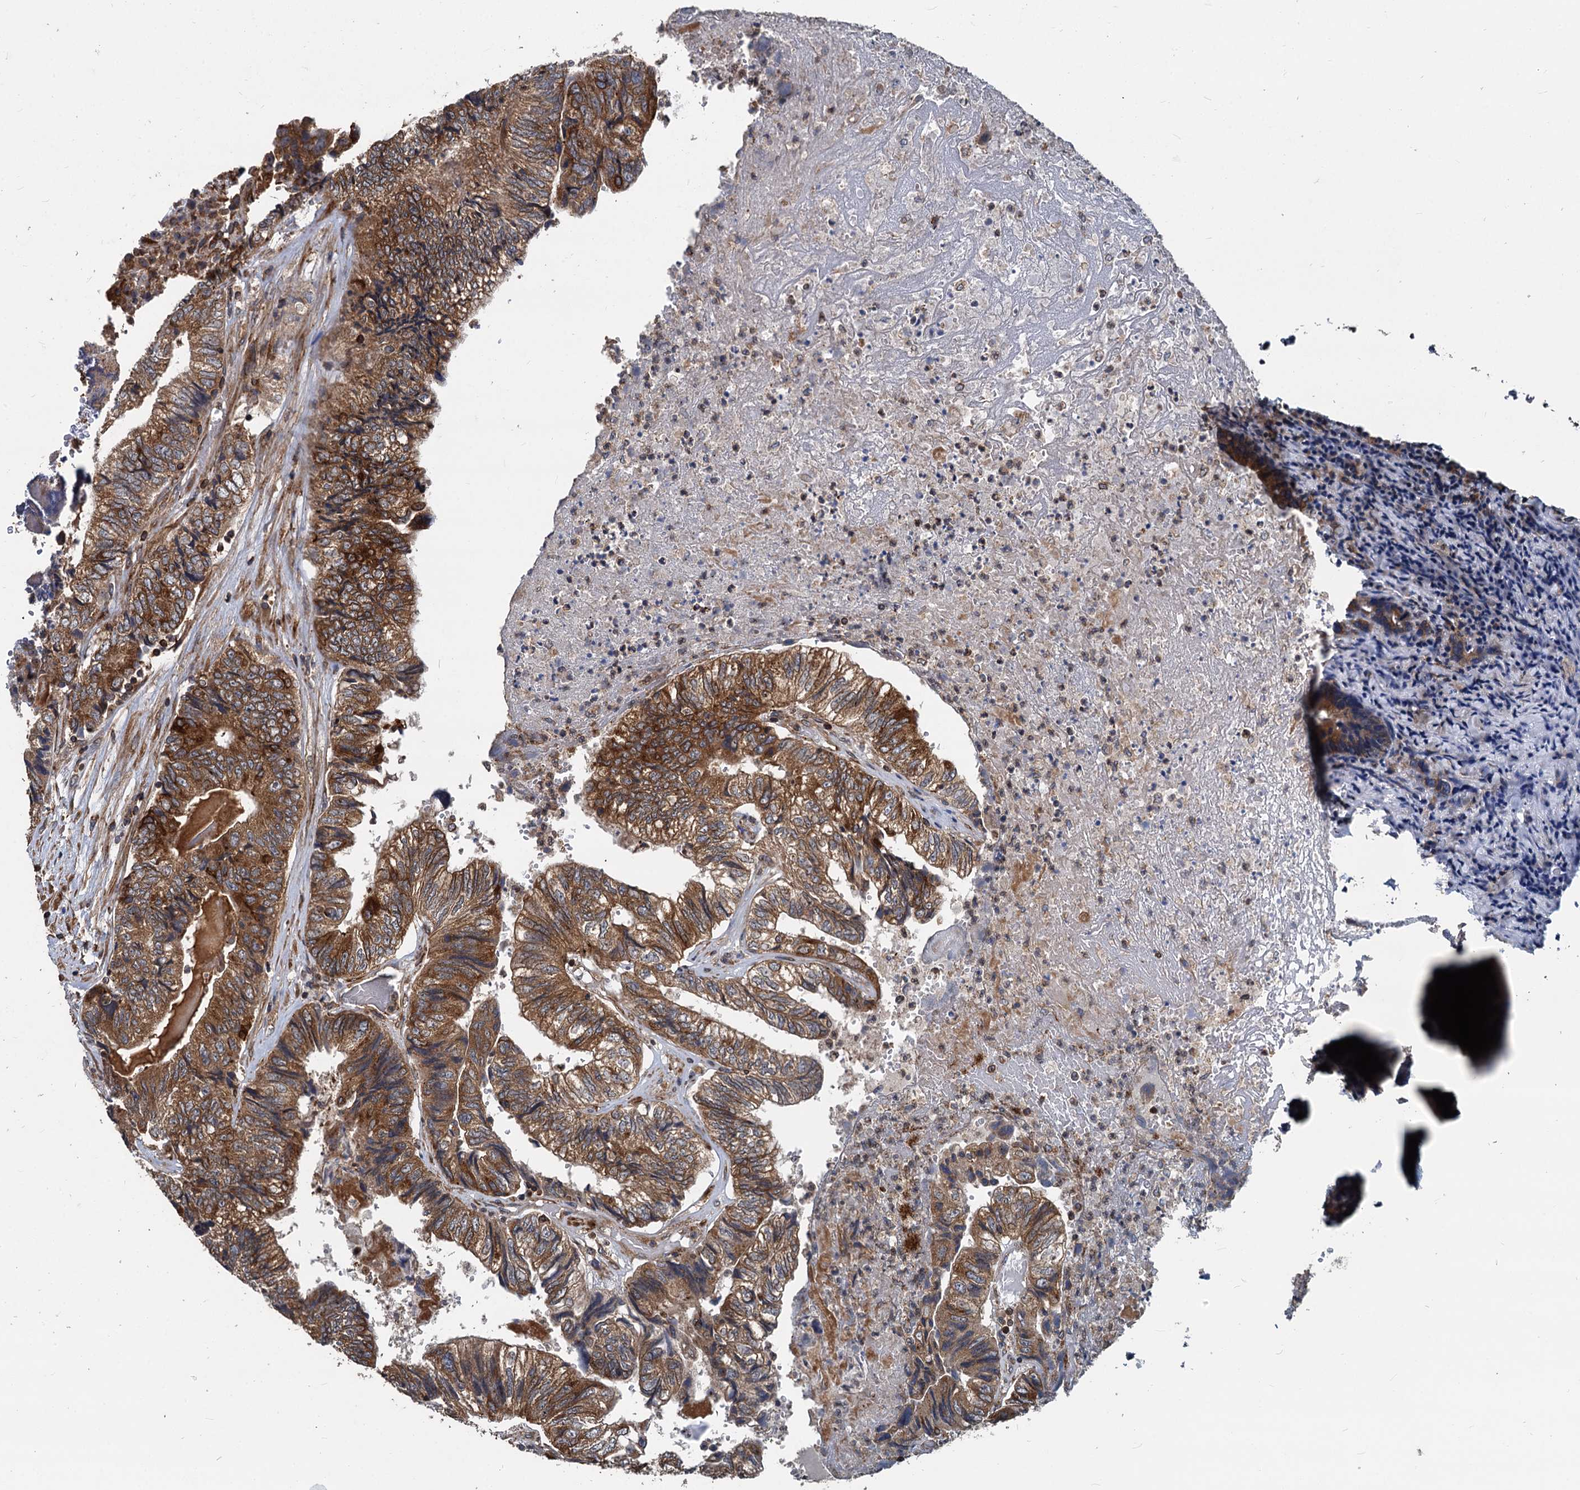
{"staining": {"intensity": "strong", "quantity": ">75%", "location": "cytoplasmic/membranous"}, "tissue": "colorectal cancer", "cell_type": "Tumor cells", "image_type": "cancer", "snomed": [{"axis": "morphology", "description": "Adenocarcinoma, NOS"}, {"axis": "topography", "description": "Colon"}], "caption": "A photomicrograph of adenocarcinoma (colorectal) stained for a protein shows strong cytoplasmic/membranous brown staining in tumor cells.", "gene": "STIM1", "patient": {"sex": "female", "age": 67}}